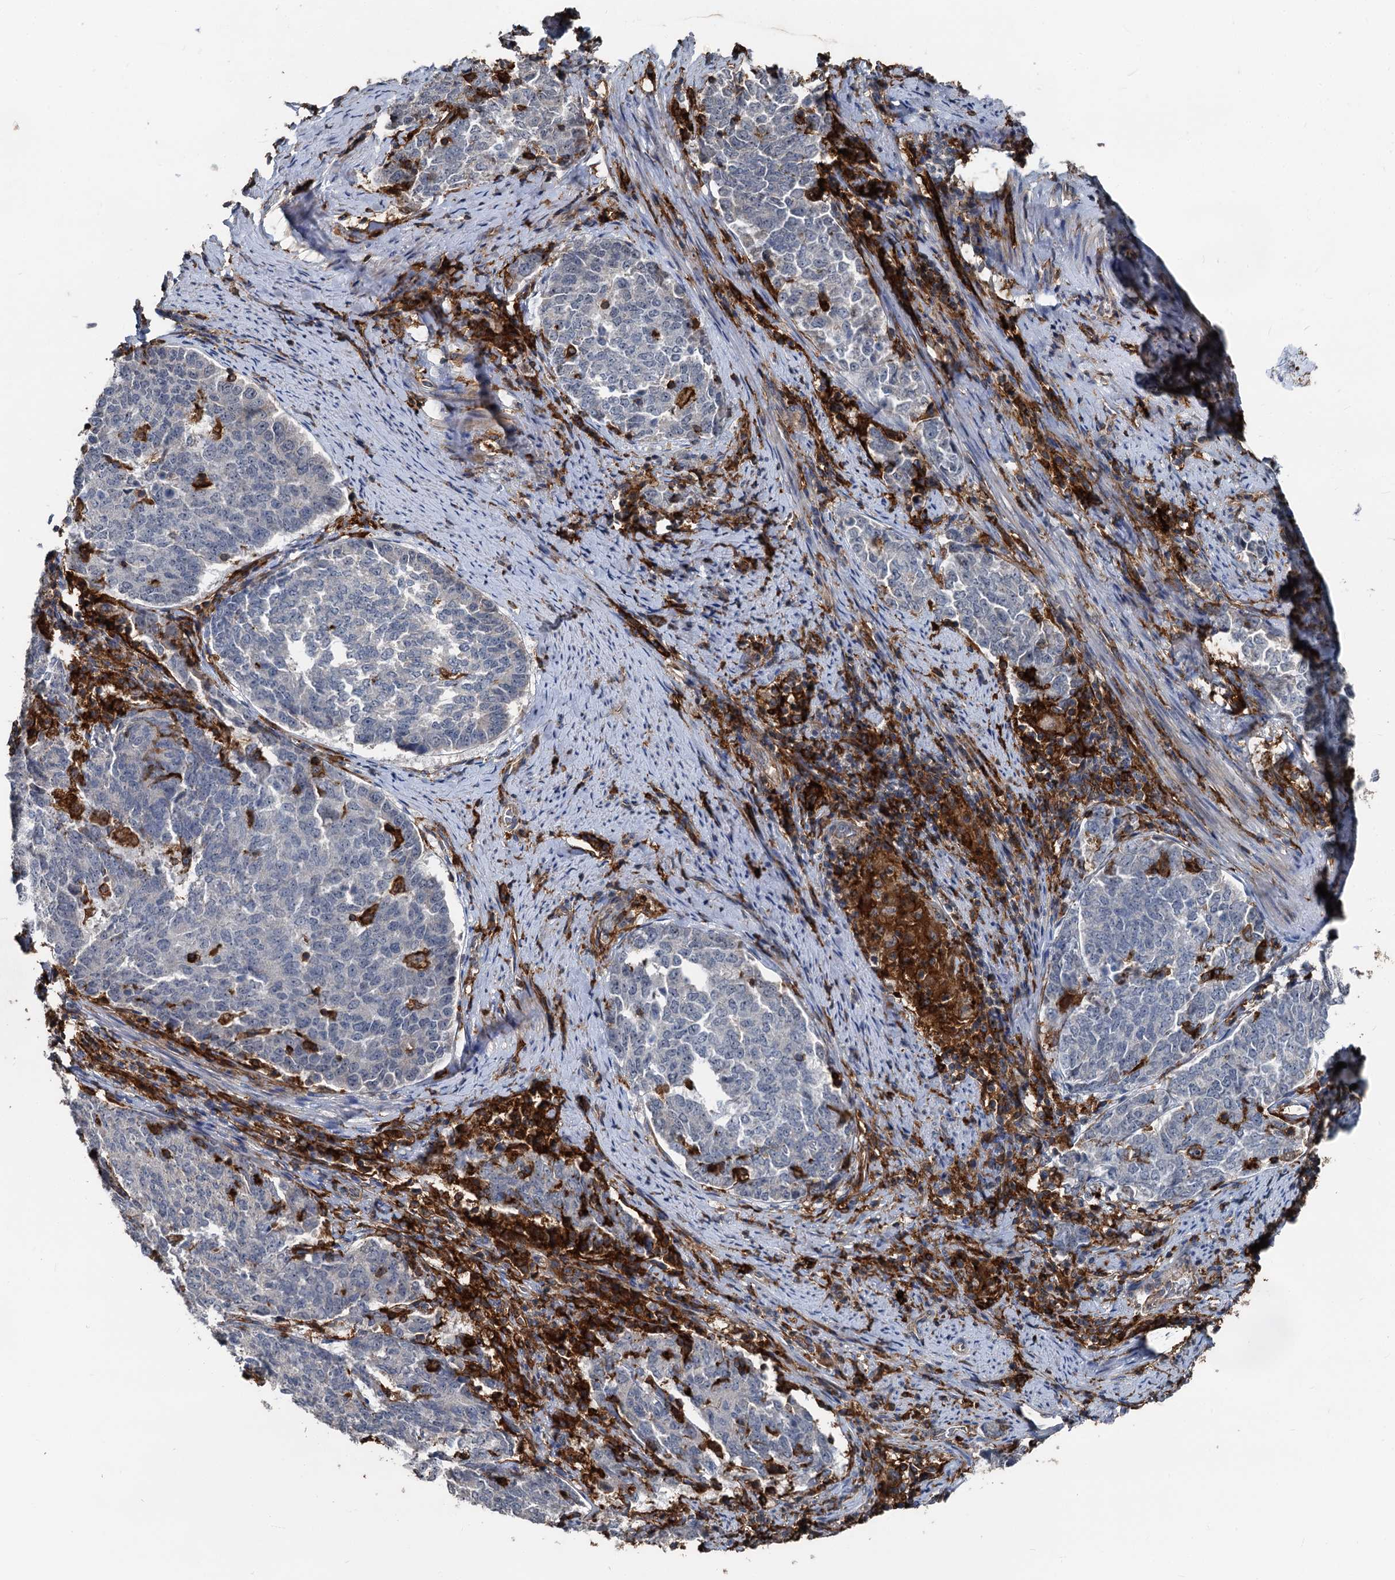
{"staining": {"intensity": "negative", "quantity": "none", "location": "none"}, "tissue": "endometrial cancer", "cell_type": "Tumor cells", "image_type": "cancer", "snomed": [{"axis": "morphology", "description": "Adenocarcinoma, NOS"}, {"axis": "topography", "description": "Endometrium"}], "caption": "High magnification brightfield microscopy of endometrial cancer stained with DAB (3,3'-diaminobenzidine) (brown) and counterstained with hematoxylin (blue): tumor cells show no significant positivity. Nuclei are stained in blue.", "gene": "PLEKHO2", "patient": {"sex": "female", "age": 80}}